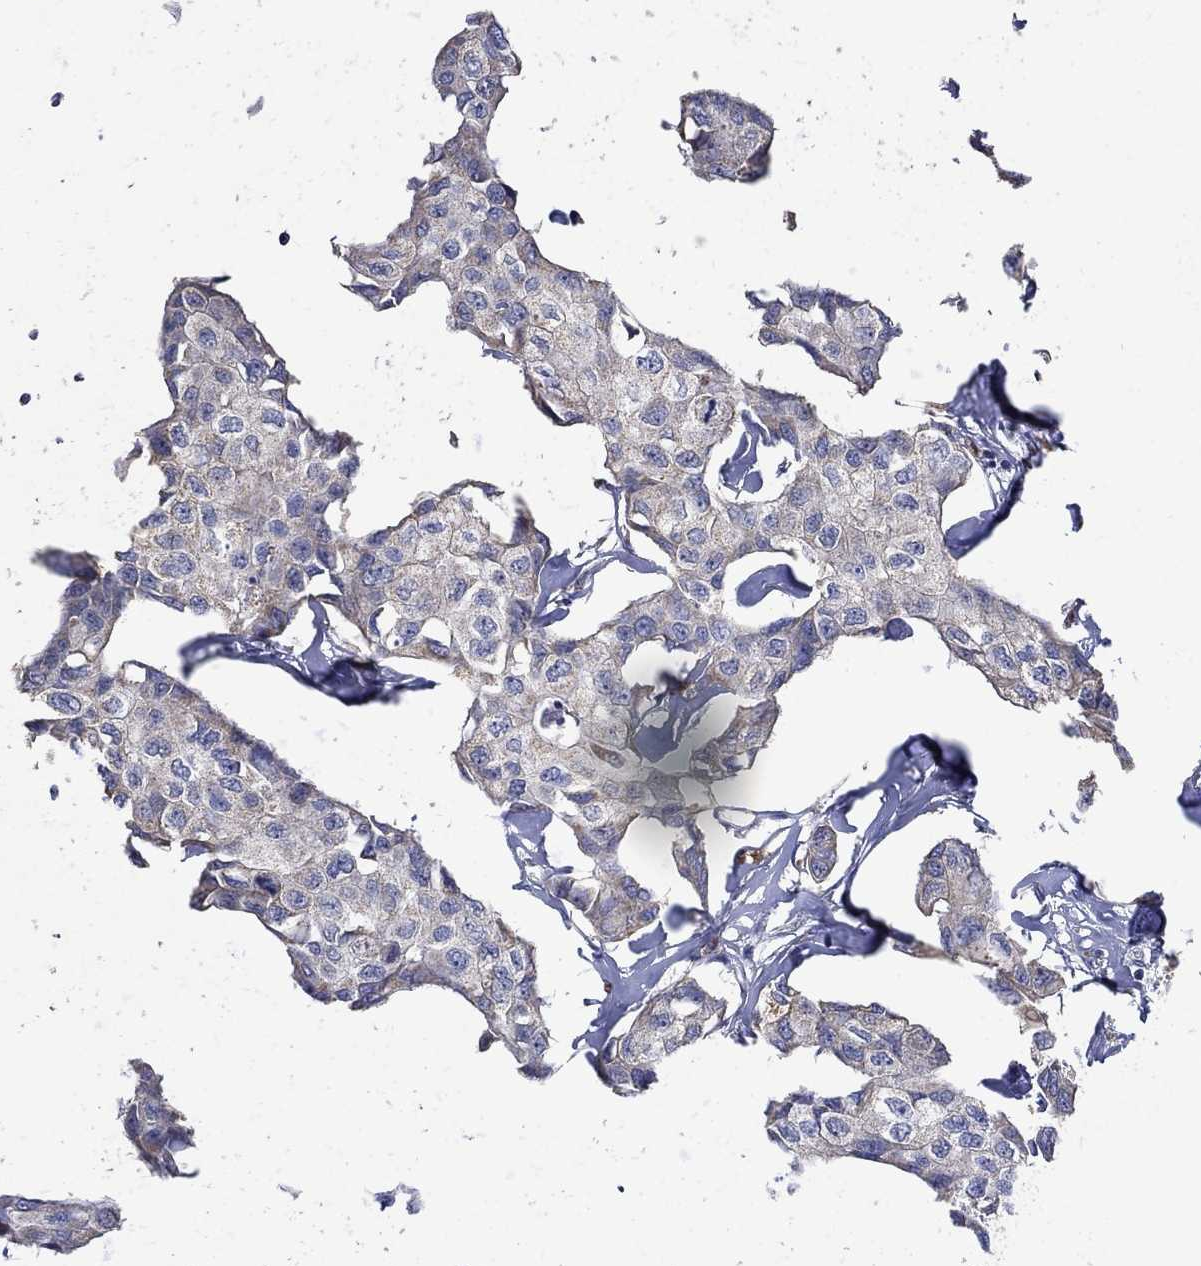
{"staining": {"intensity": "negative", "quantity": "none", "location": "none"}, "tissue": "breast cancer", "cell_type": "Tumor cells", "image_type": "cancer", "snomed": [{"axis": "morphology", "description": "Duct carcinoma"}, {"axis": "topography", "description": "Breast"}], "caption": "This is an immunohistochemistry histopathology image of breast cancer. There is no positivity in tumor cells.", "gene": "UGT8", "patient": {"sex": "female", "age": 80}}